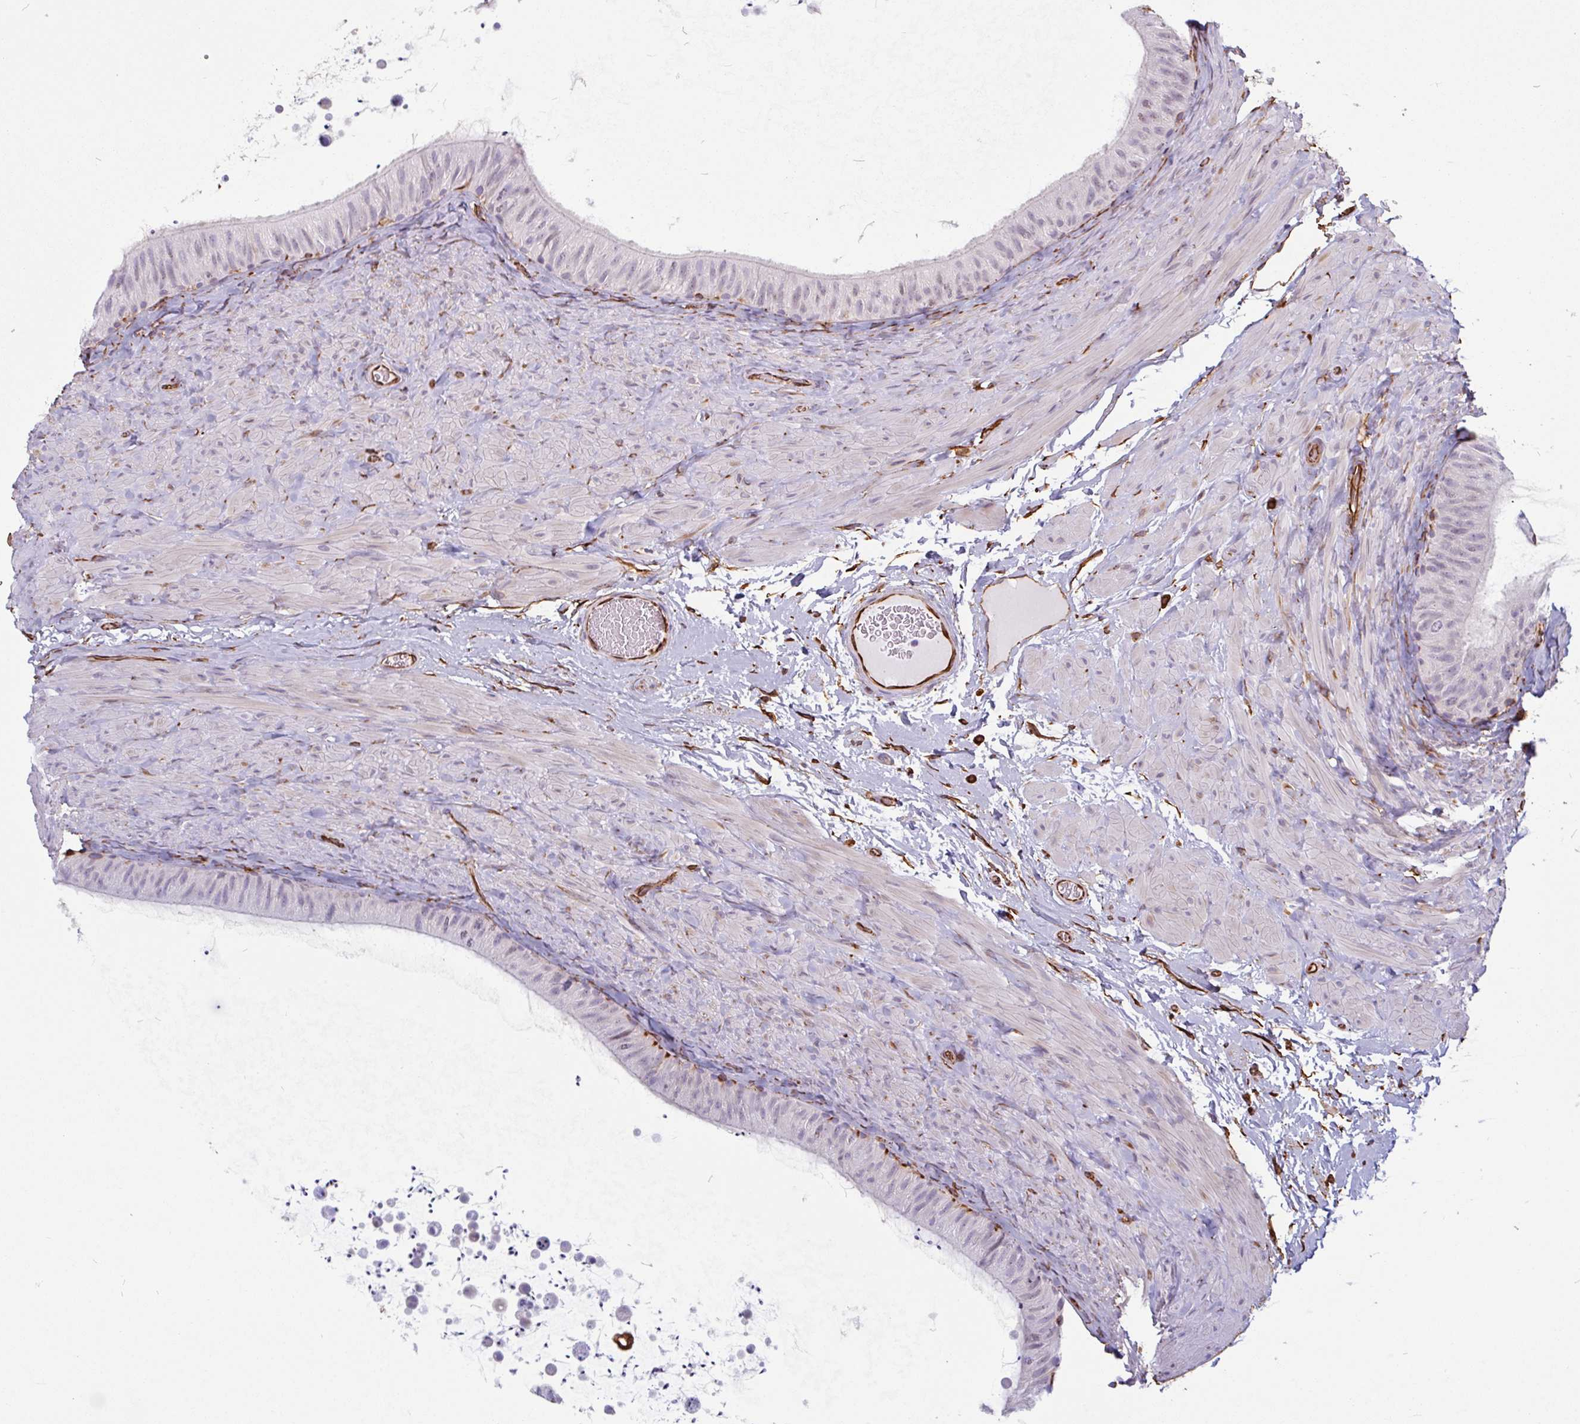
{"staining": {"intensity": "strong", "quantity": "<25%", "location": "cytoplasmic/membranous"}, "tissue": "epididymis", "cell_type": "Glandular cells", "image_type": "normal", "snomed": [{"axis": "morphology", "description": "Normal tissue, NOS"}, {"axis": "topography", "description": "Epididymis, spermatic cord, NOS"}, {"axis": "topography", "description": "Epididymis"}], "caption": "The immunohistochemical stain shows strong cytoplasmic/membranous expression in glandular cells of normal epididymis. (DAB (3,3'-diaminobenzidine) = brown stain, brightfield microscopy at high magnification).", "gene": "PPFIA1", "patient": {"sex": "male", "age": 31}}